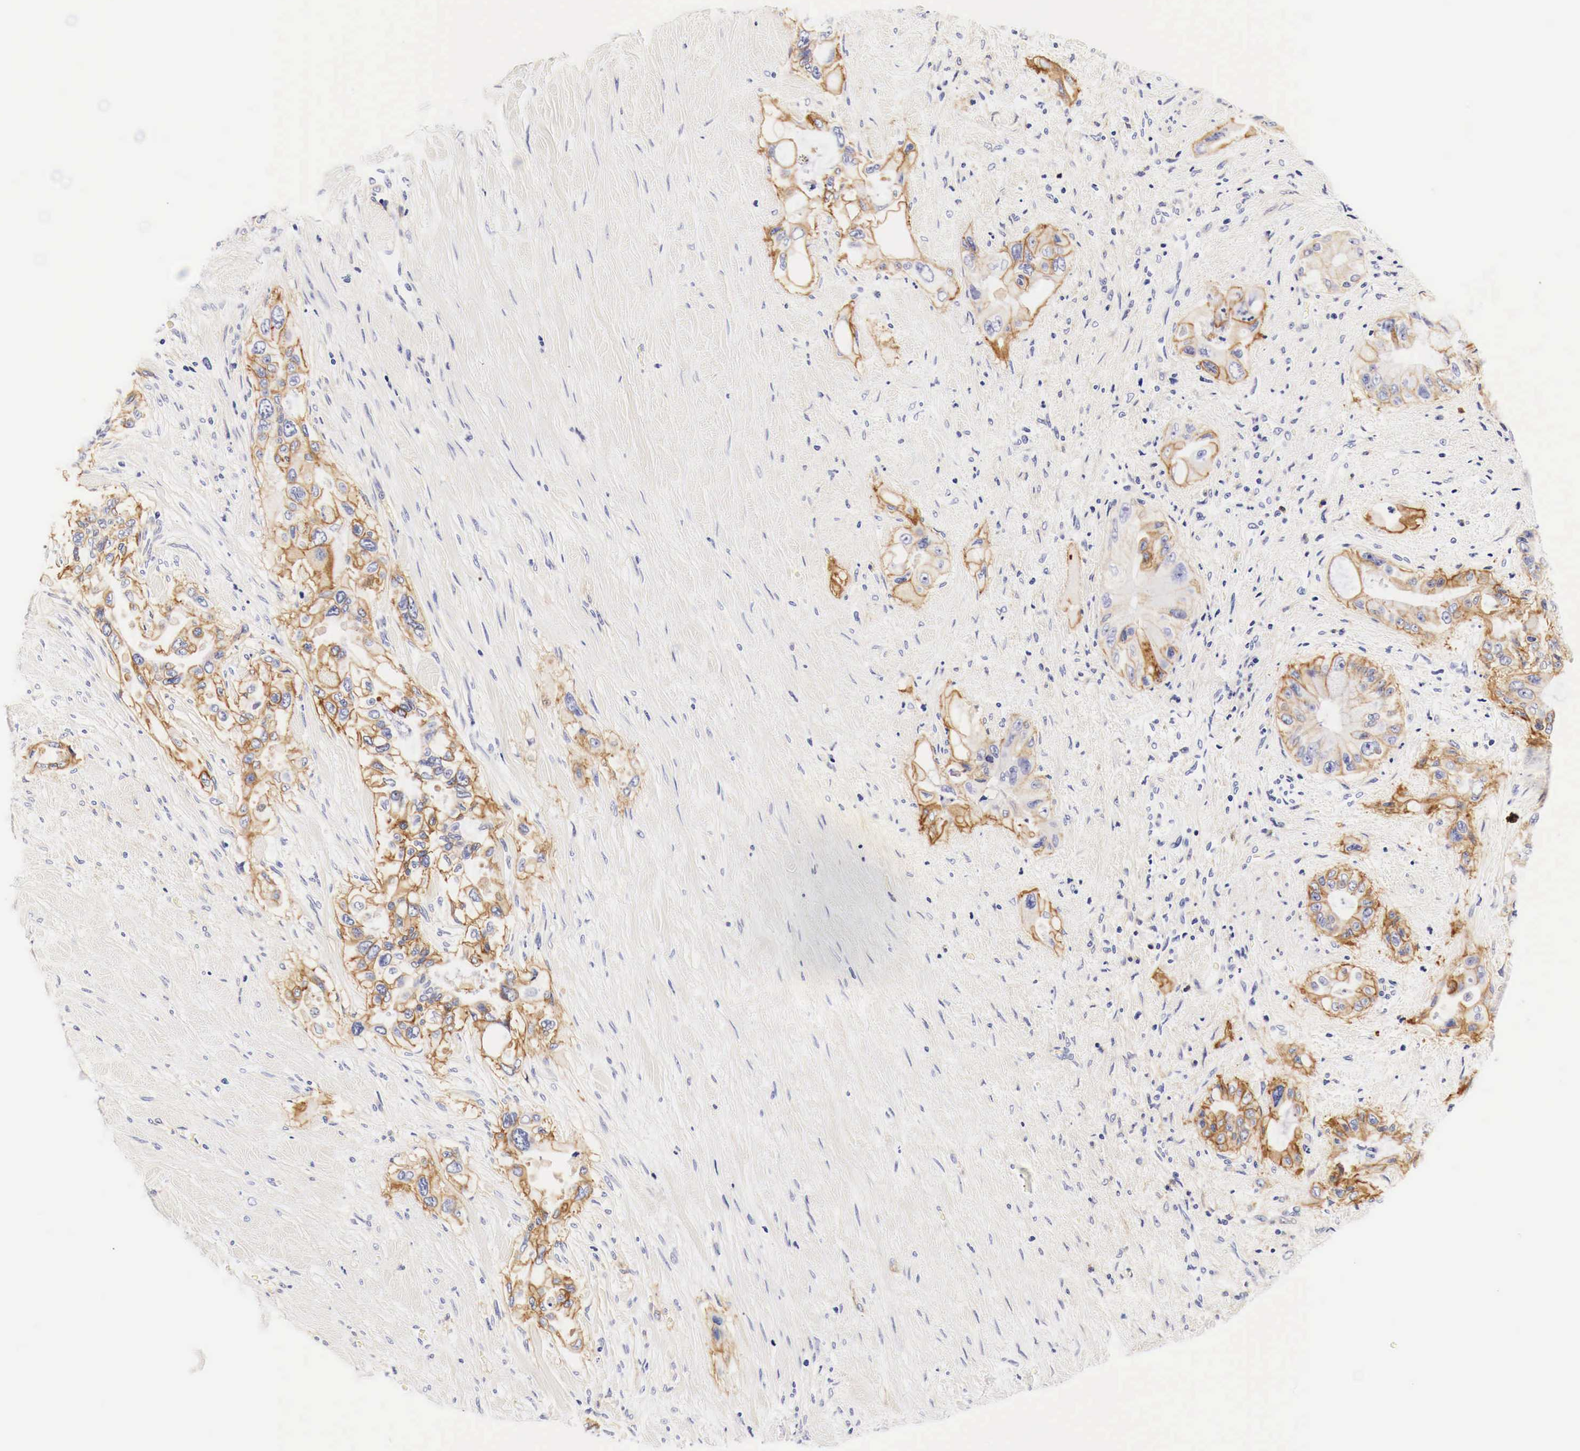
{"staining": {"intensity": "moderate", "quantity": ">75%", "location": "cytoplasmic/membranous"}, "tissue": "pancreatic cancer", "cell_type": "Tumor cells", "image_type": "cancer", "snomed": [{"axis": "morphology", "description": "Adenocarcinoma, NOS"}, {"axis": "topography", "description": "Pancreas"}], "caption": "DAB (3,3'-diaminobenzidine) immunohistochemical staining of human pancreatic cancer shows moderate cytoplasmic/membranous protein positivity in approximately >75% of tumor cells. The protein is stained brown, and the nuclei are stained in blue (DAB (3,3'-diaminobenzidine) IHC with brightfield microscopy, high magnification).", "gene": "EGFR", "patient": {"sex": "male", "age": 77}}